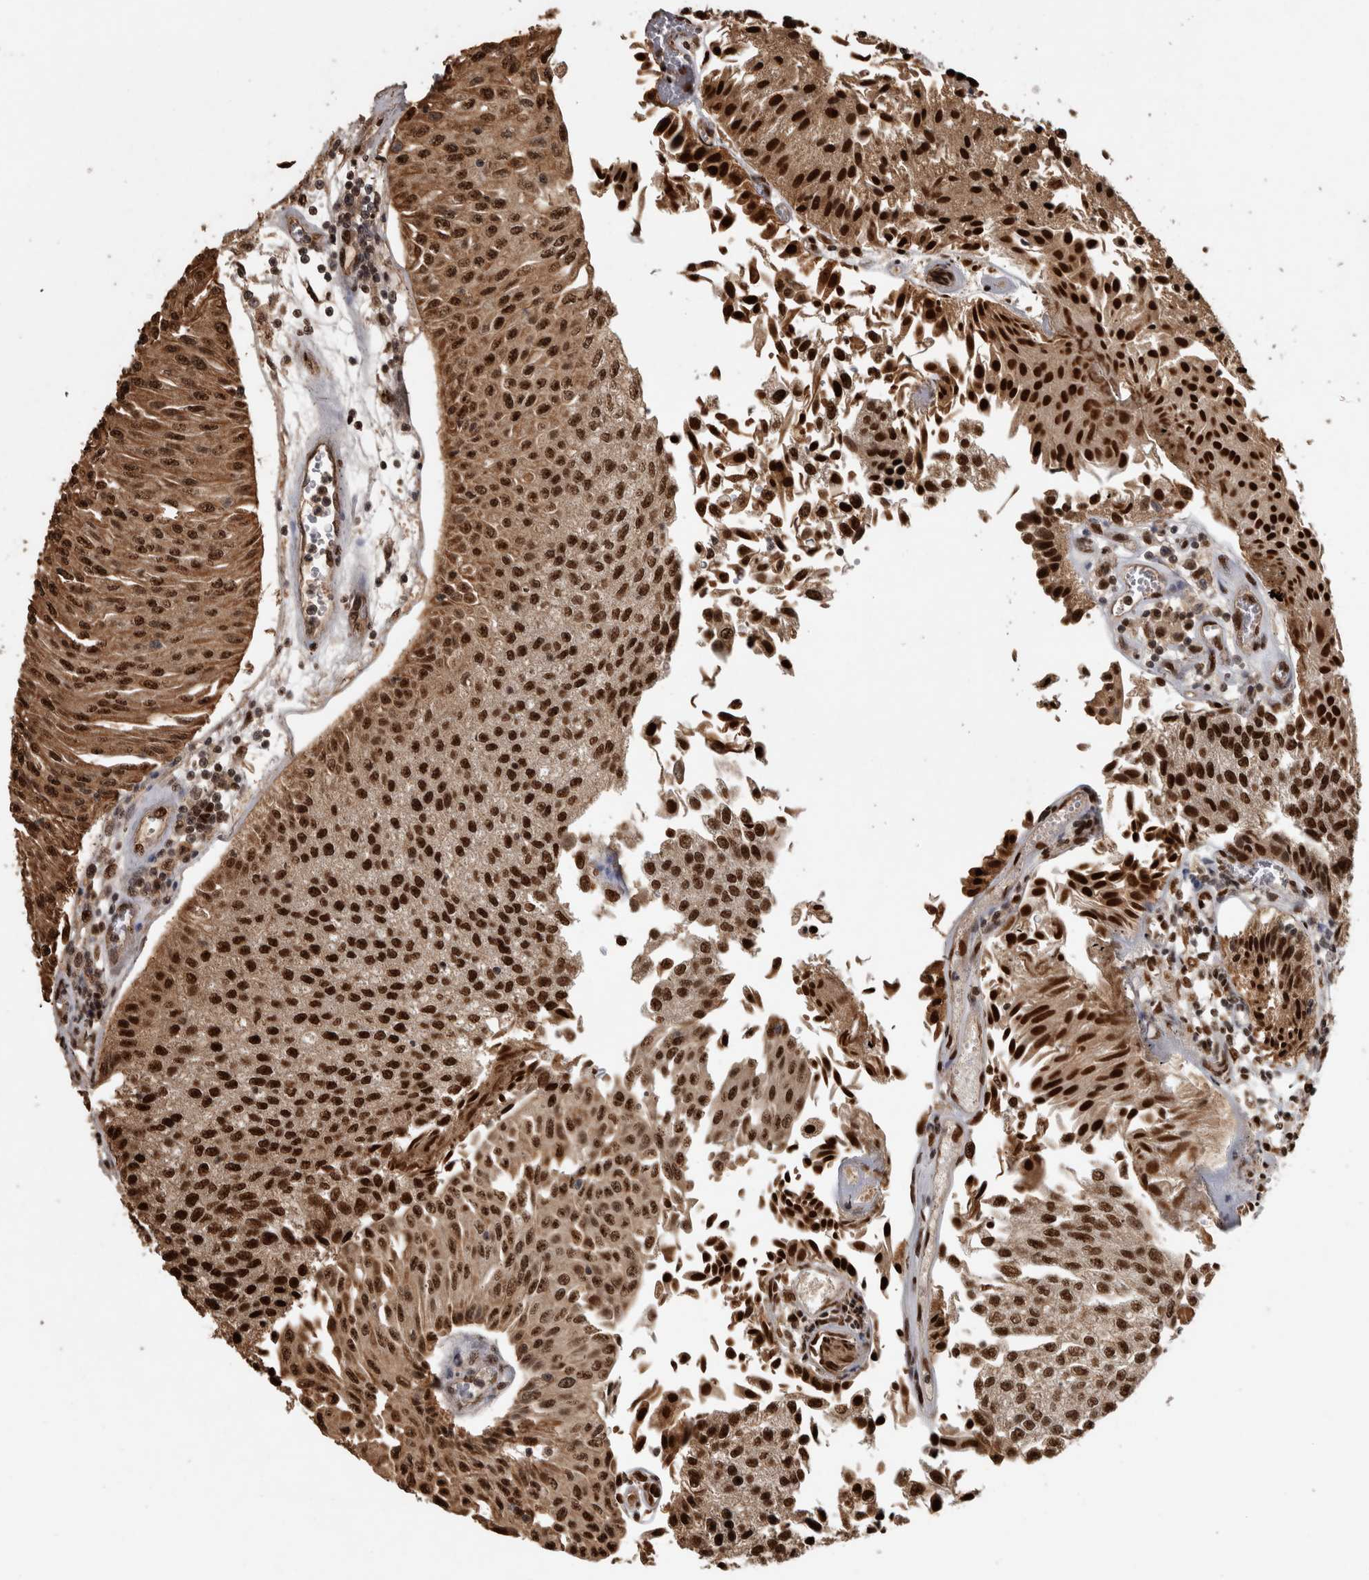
{"staining": {"intensity": "strong", "quantity": ">75%", "location": "cytoplasmic/membranous,nuclear"}, "tissue": "urothelial cancer", "cell_type": "Tumor cells", "image_type": "cancer", "snomed": [{"axis": "morphology", "description": "Urothelial carcinoma, Low grade"}, {"axis": "topography", "description": "Urinary bladder"}], "caption": "A high-resolution photomicrograph shows IHC staining of low-grade urothelial carcinoma, which exhibits strong cytoplasmic/membranous and nuclear expression in approximately >75% of tumor cells. The staining was performed using DAB (3,3'-diaminobenzidine) to visualize the protein expression in brown, while the nuclei were stained in blue with hematoxylin (Magnification: 20x).", "gene": "RAD50", "patient": {"sex": "male", "age": 86}}